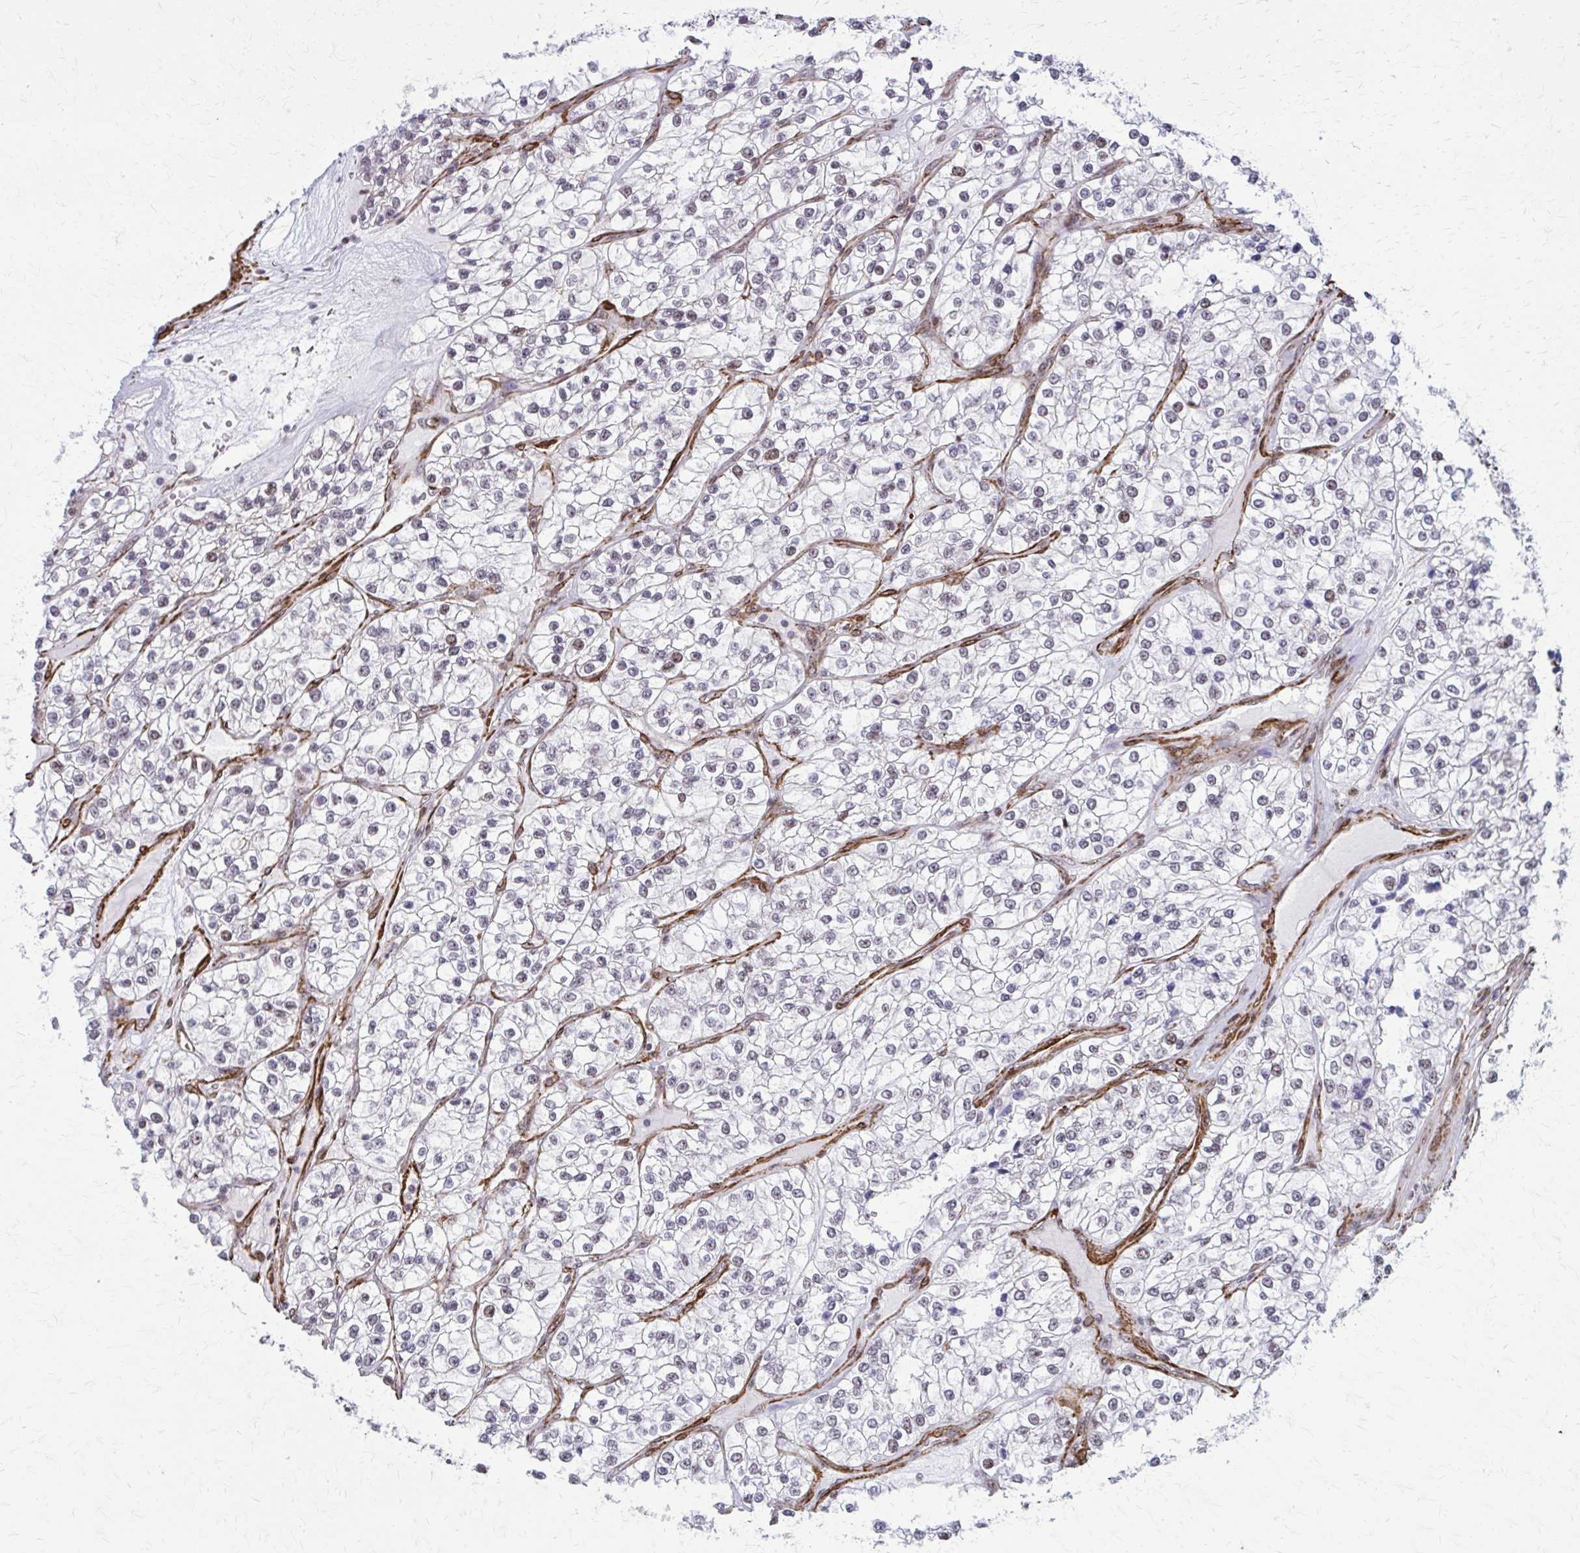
{"staining": {"intensity": "negative", "quantity": "none", "location": "none"}, "tissue": "renal cancer", "cell_type": "Tumor cells", "image_type": "cancer", "snomed": [{"axis": "morphology", "description": "Adenocarcinoma, NOS"}, {"axis": "topography", "description": "Kidney"}], "caption": "Renal cancer was stained to show a protein in brown. There is no significant expression in tumor cells.", "gene": "NRBF2", "patient": {"sex": "female", "age": 57}}